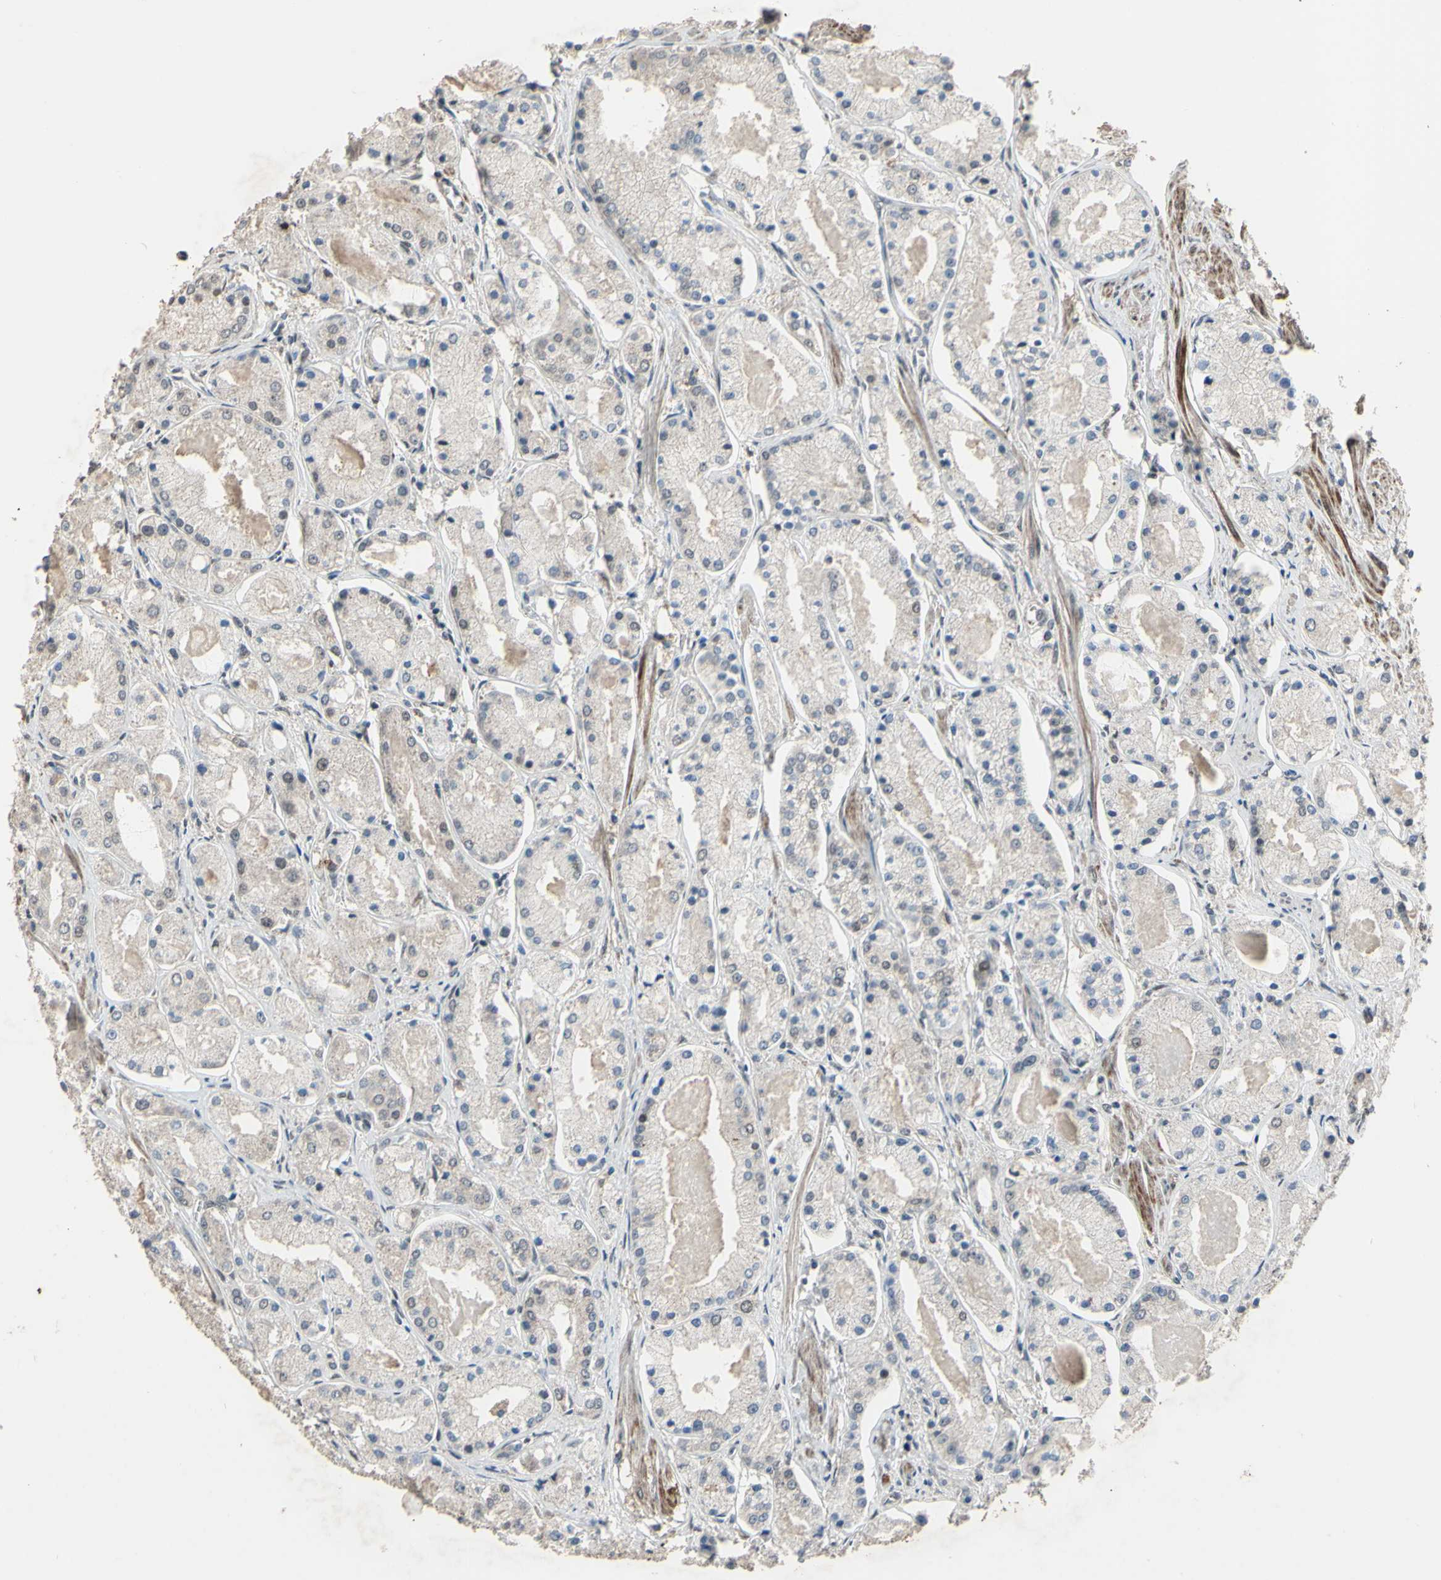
{"staining": {"intensity": "negative", "quantity": "none", "location": "none"}, "tissue": "prostate cancer", "cell_type": "Tumor cells", "image_type": "cancer", "snomed": [{"axis": "morphology", "description": "Adenocarcinoma, High grade"}, {"axis": "topography", "description": "Prostate"}], "caption": "Immunohistochemistry (IHC) of adenocarcinoma (high-grade) (prostate) exhibits no expression in tumor cells.", "gene": "ZNF174", "patient": {"sex": "male", "age": 66}}